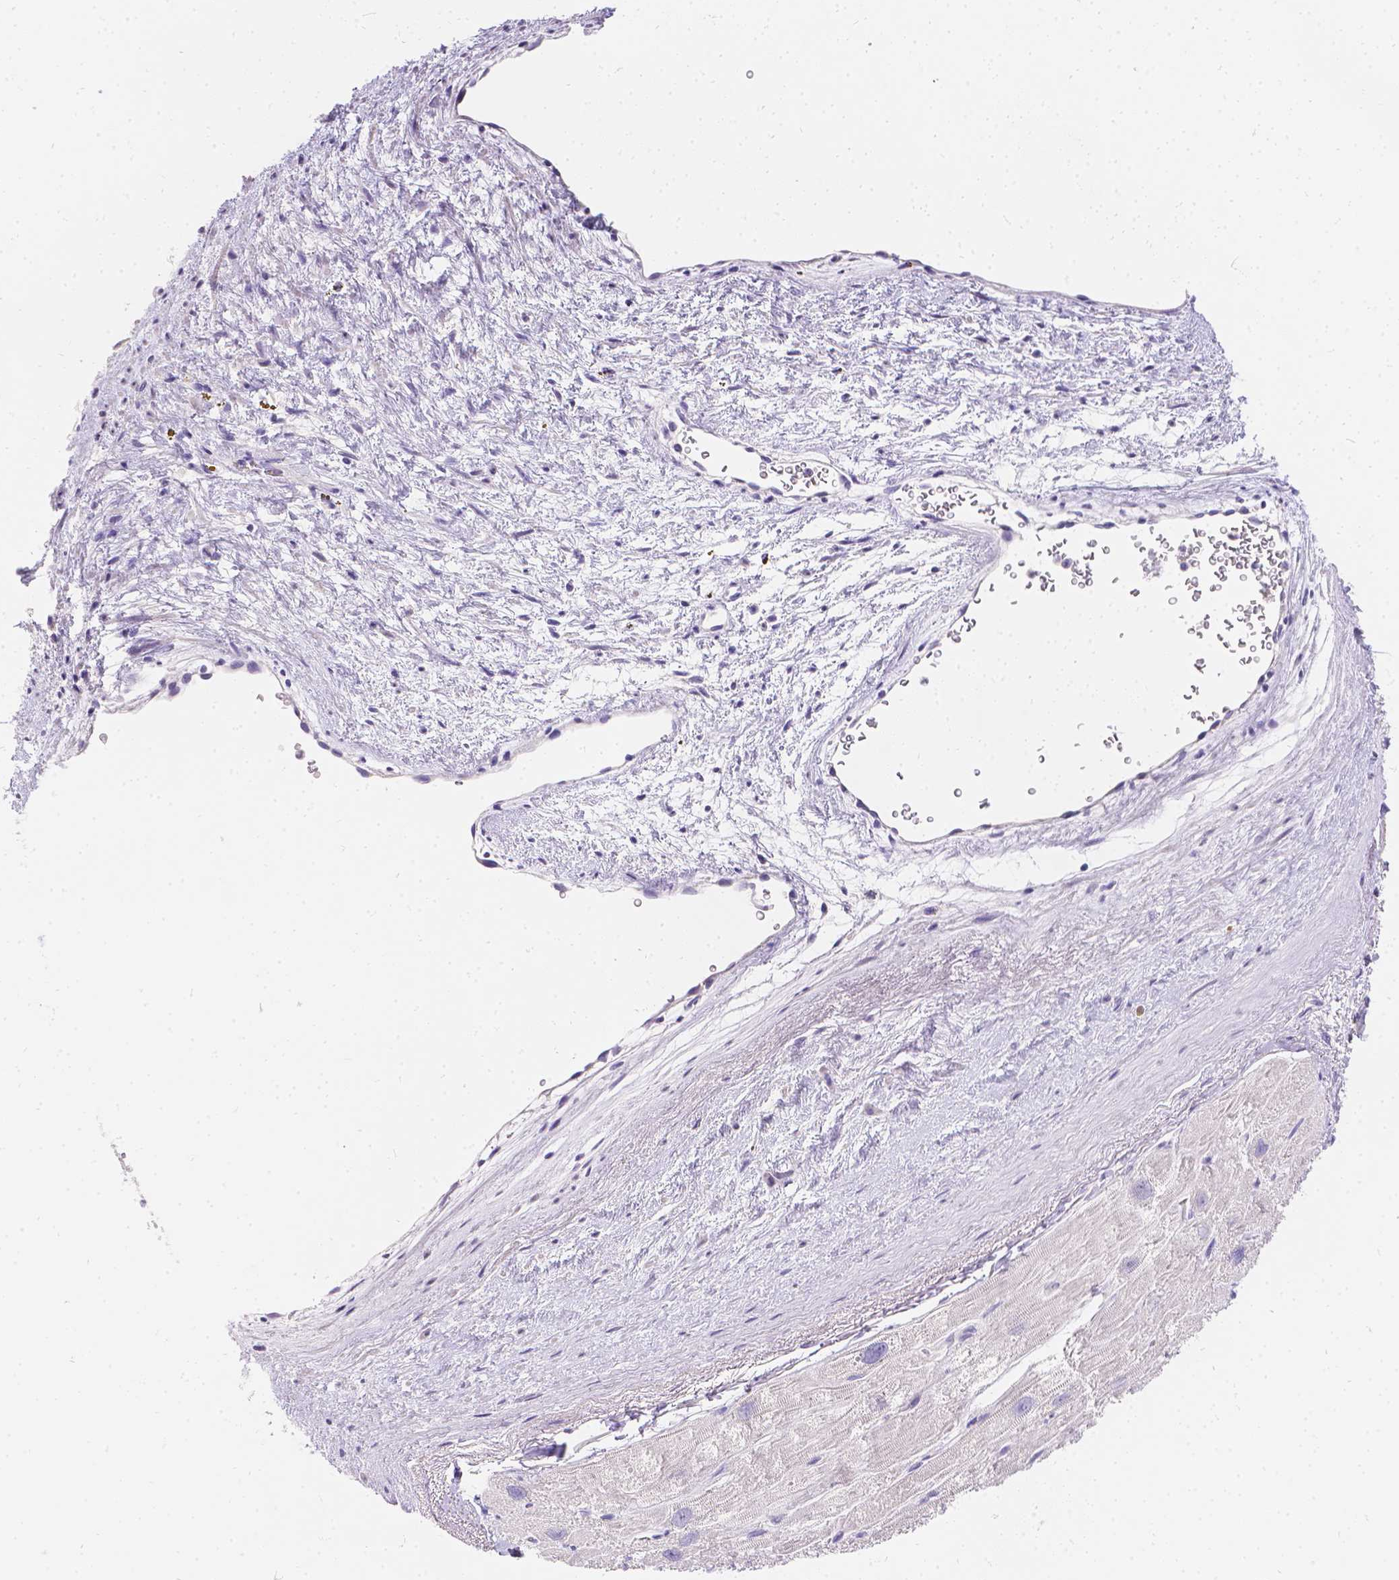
{"staining": {"intensity": "negative", "quantity": "none", "location": "none"}, "tissue": "heart muscle", "cell_type": "Cardiomyocytes", "image_type": "normal", "snomed": [{"axis": "morphology", "description": "Normal tissue, NOS"}, {"axis": "topography", "description": "Heart"}], "caption": "The IHC micrograph has no significant expression in cardiomyocytes of heart muscle. The staining was performed using DAB (3,3'-diaminobenzidine) to visualize the protein expression in brown, while the nuclei were stained in blue with hematoxylin (Magnification: 20x).", "gene": "GNRHR", "patient": {"sex": "male", "age": 61}}